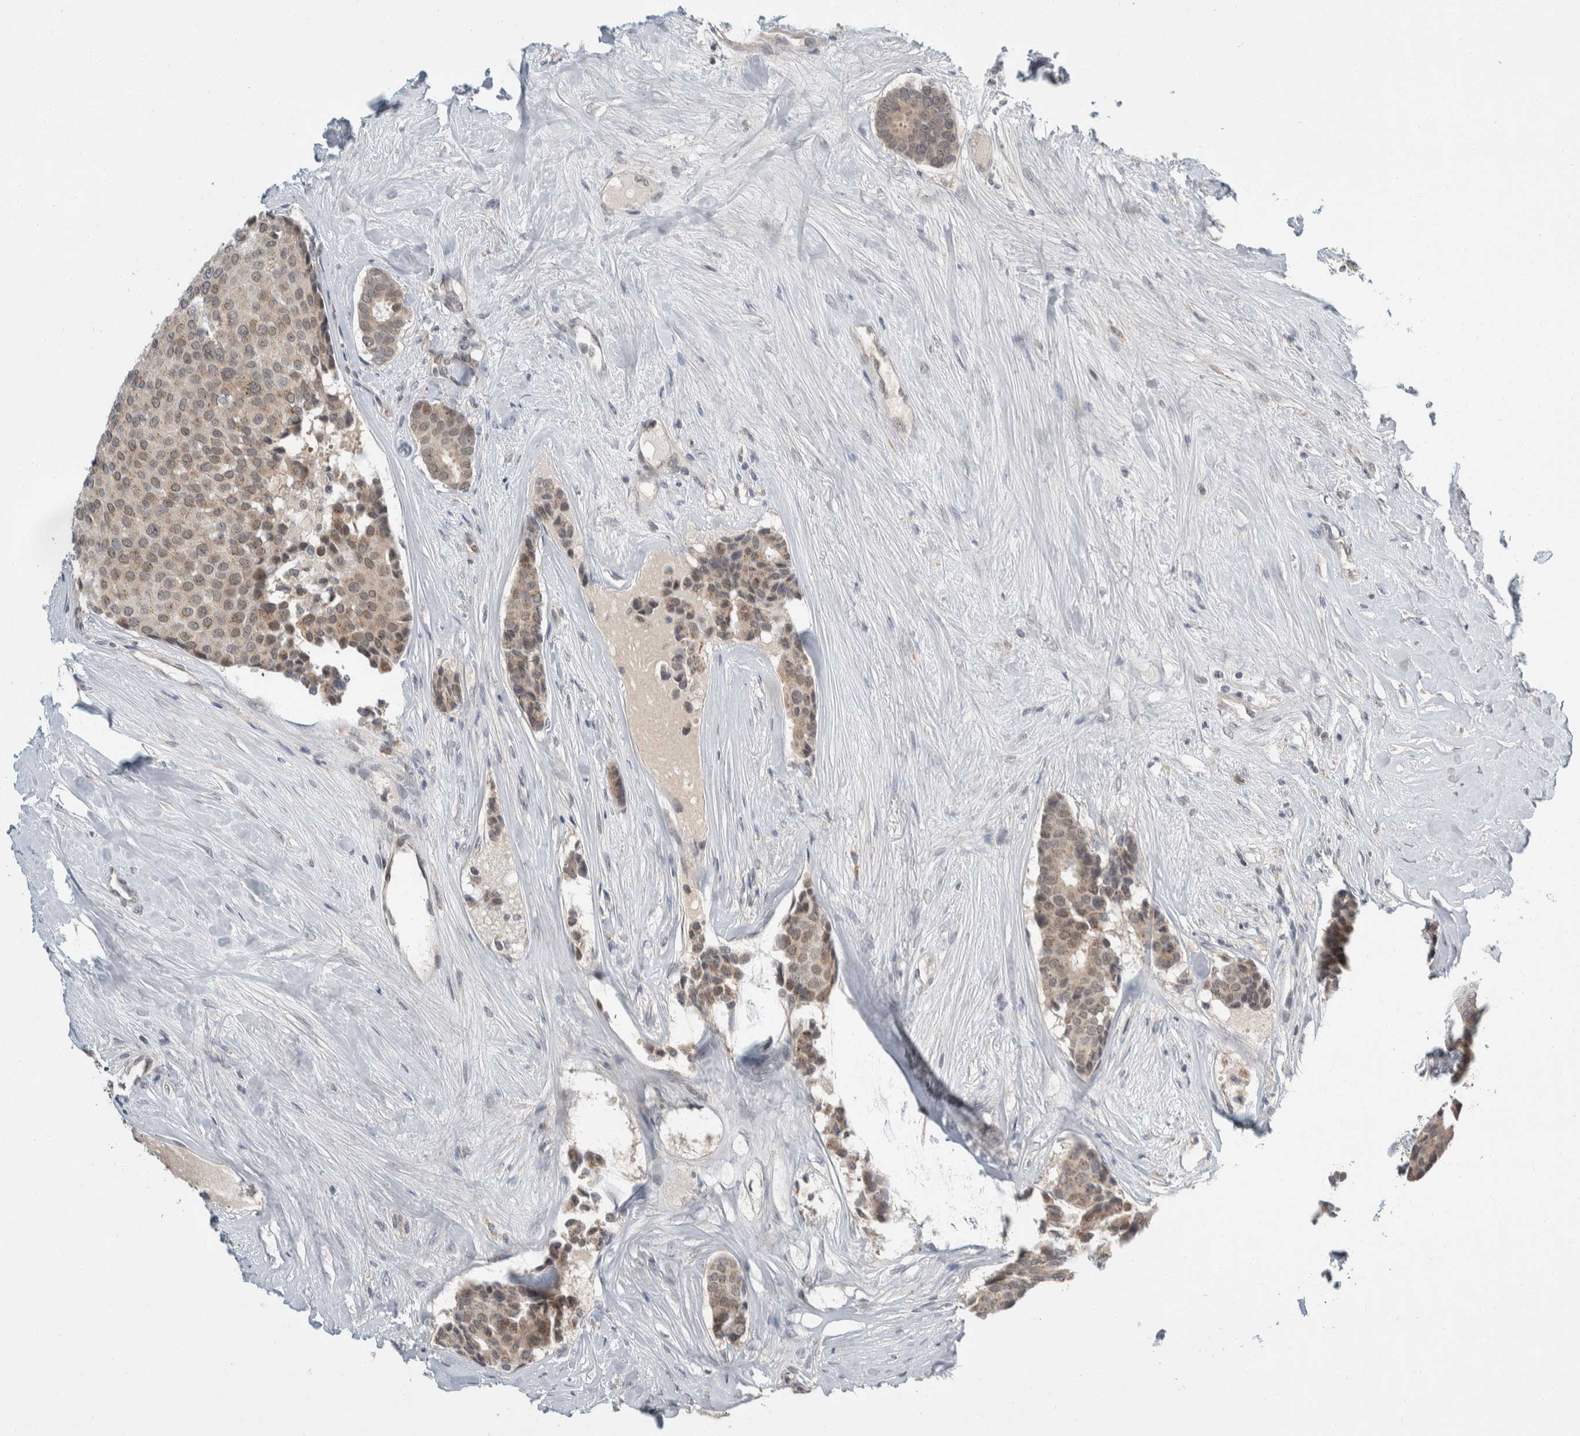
{"staining": {"intensity": "weak", "quantity": ">75%", "location": "cytoplasmic/membranous,nuclear"}, "tissue": "breast cancer", "cell_type": "Tumor cells", "image_type": "cancer", "snomed": [{"axis": "morphology", "description": "Duct carcinoma"}, {"axis": "topography", "description": "Breast"}], "caption": "Weak cytoplasmic/membranous and nuclear protein positivity is seen in about >75% of tumor cells in breast cancer (invasive ductal carcinoma).", "gene": "SHPK", "patient": {"sex": "female", "age": 75}}